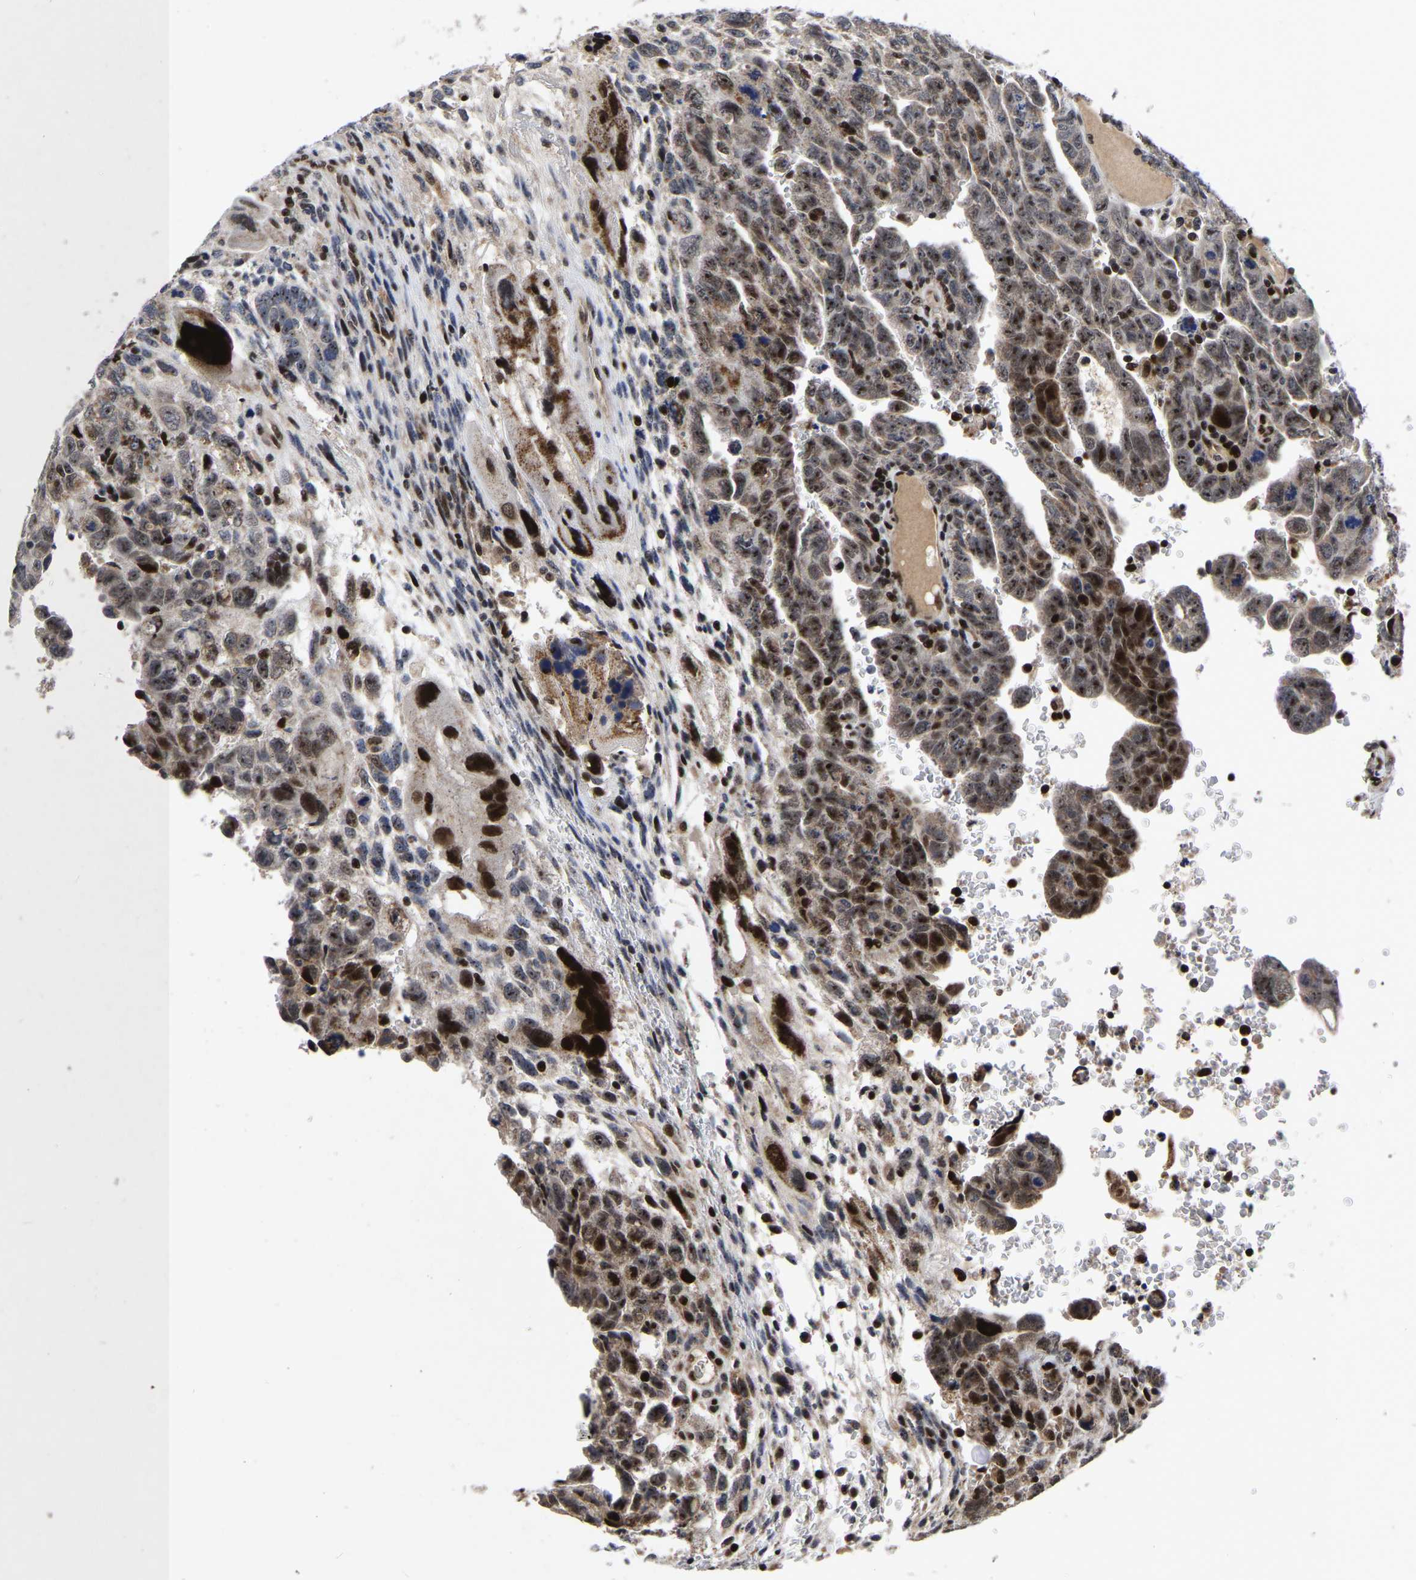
{"staining": {"intensity": "strong", "quantity": ">75%", "location": "nuclear"}, "tissue": "testis cancer", "cell_type": "Tumor cells", "image_type": "cancer", "snomed": [{"axis": "morphology", "description": "Carcinoma, Embryonal, NOS"}, {"axis": "topography", "description": "Testis"}], "caption": "Protein analysis of testis cancer tissue displays strong nuclear staining in about >75% of tumor cells.", "gene": "JUNB", "patient": {"sex": "male", "age": 28}}